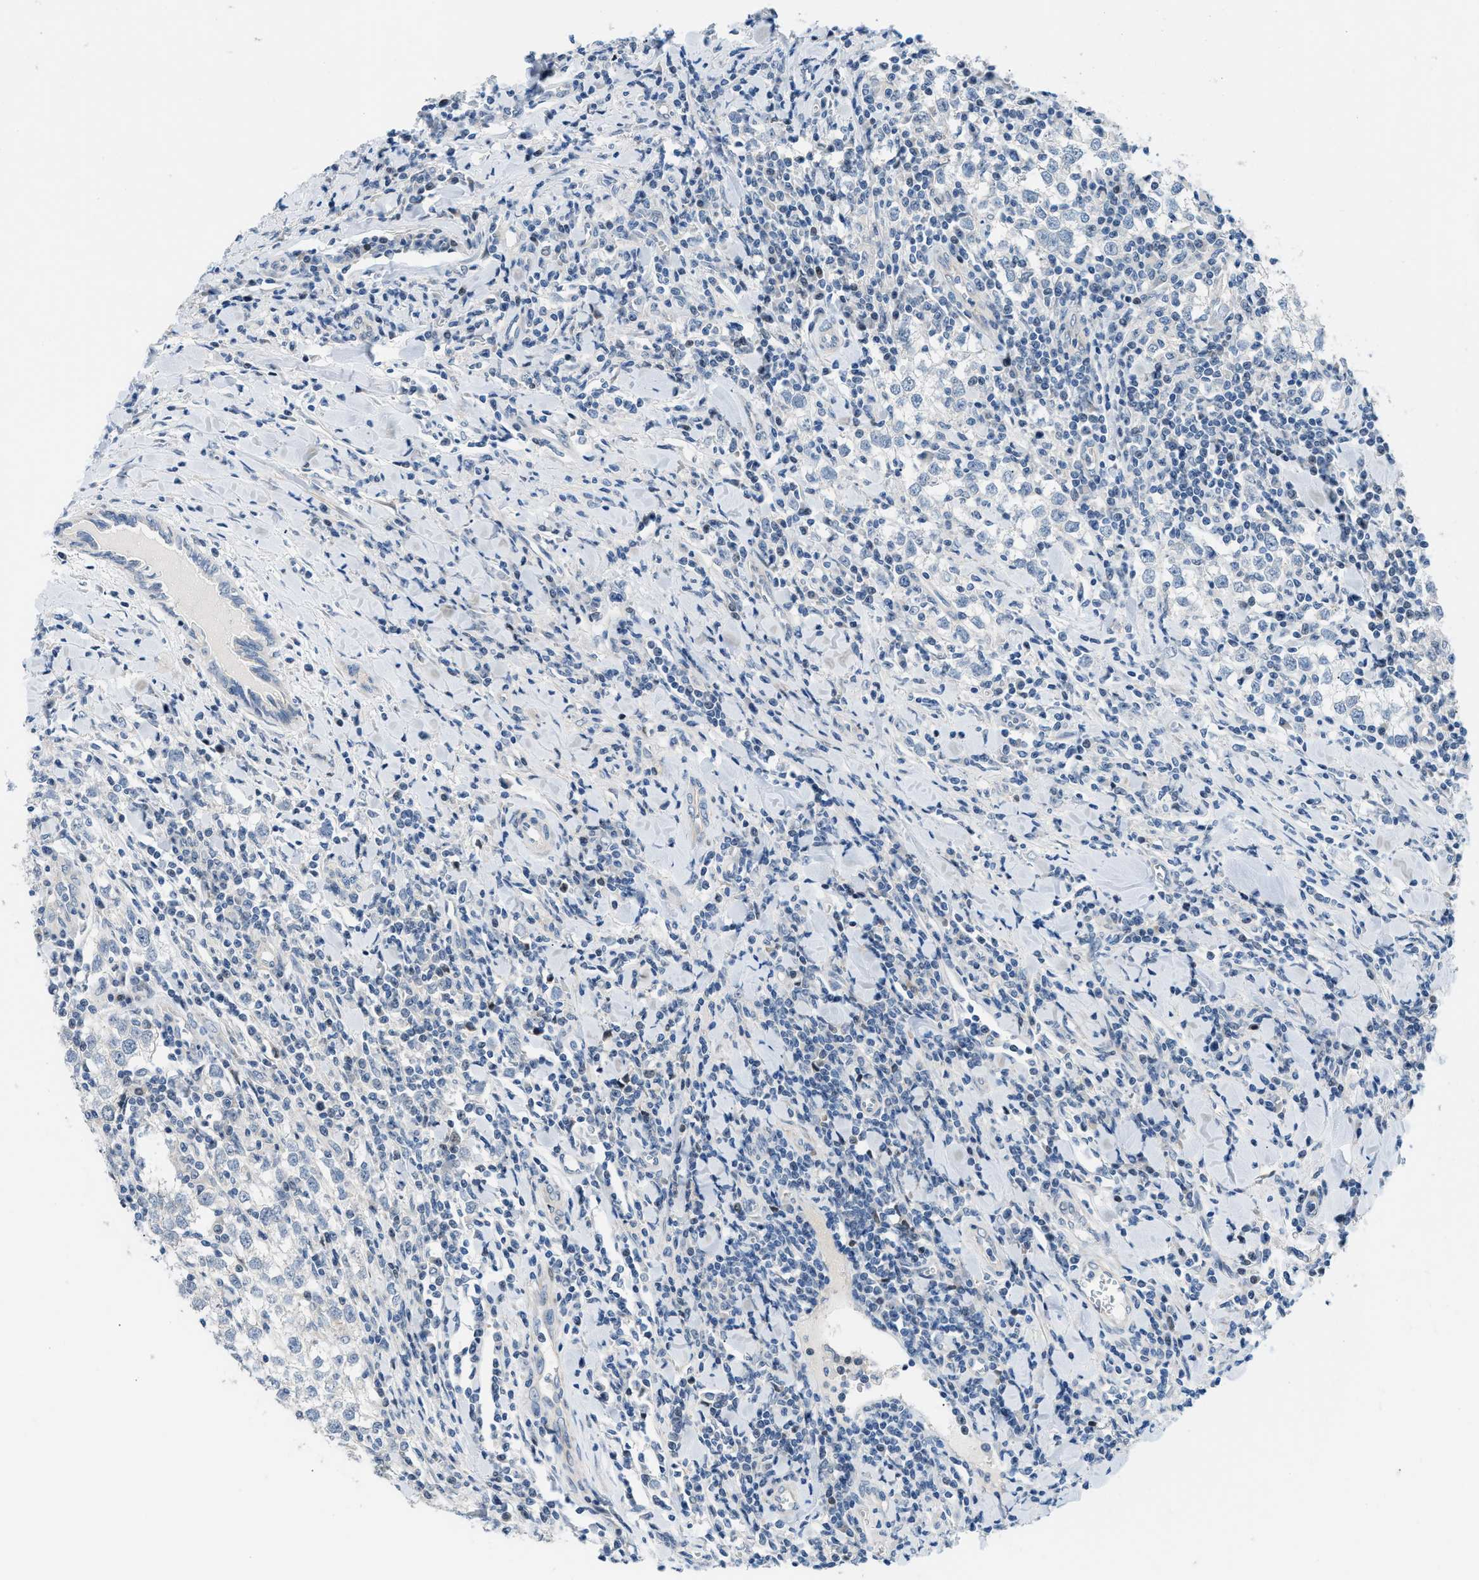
{"staining": {"intensity": "negative", "quantity": "none", "location": "none"}, "tissue": "testis cancer", "cell_type": "Tumor cells", "image_type": "cancer", "snomed": [{"axis": "morphology", "description": "Seminoma, NOS"}, {"axis": "morphology", "description": "Carcinoma, Embryonal, NOS"}, {"axis": "topography", "description": "Testis"}], "caption": "Photomicrograph shows no protein expression in tumor cells of testis embryonal carcinoma tissue.", "gene": "FDCSP", "patient": {"sex": "male", "age": 36}}